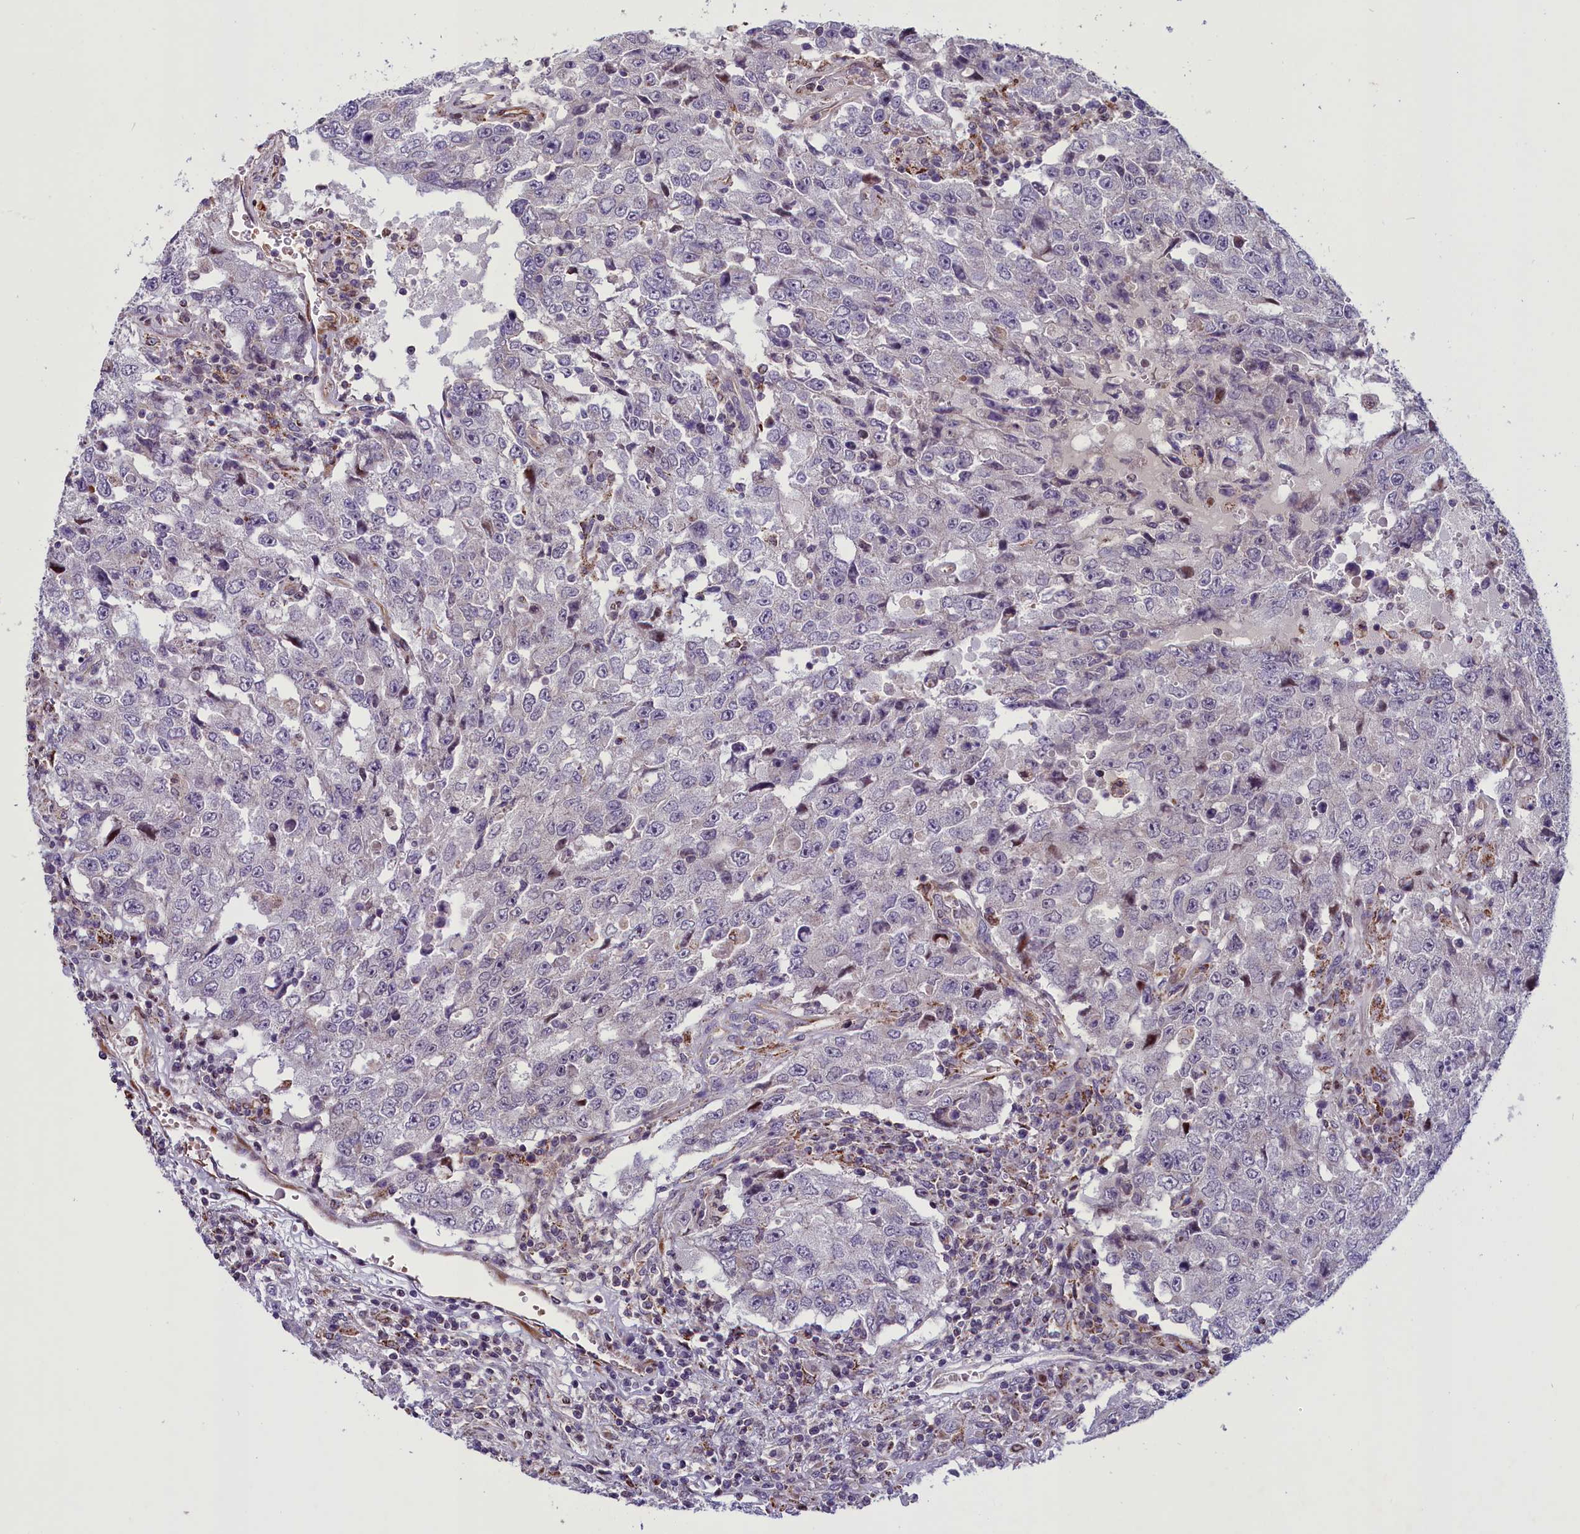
{"staining": {"intensity": "negative", "quantity": "none", "location": "none"}, "tissue": "testis cancer", "cell_type": "Tumor cells", "image_type": "cancer", "snomed": [{"axis": "morphology", "description": "Carcinoma, Embryonal, NOS"}, {"axis": "topography", "description": "Testis"}], "caption": "DAB immunohistochemical staining of embryonal carcinoma (testis) shows no significant positivity in tumor cells.", "gene": "MIEF2", "patient": {"sex": "male", "age": 26}}